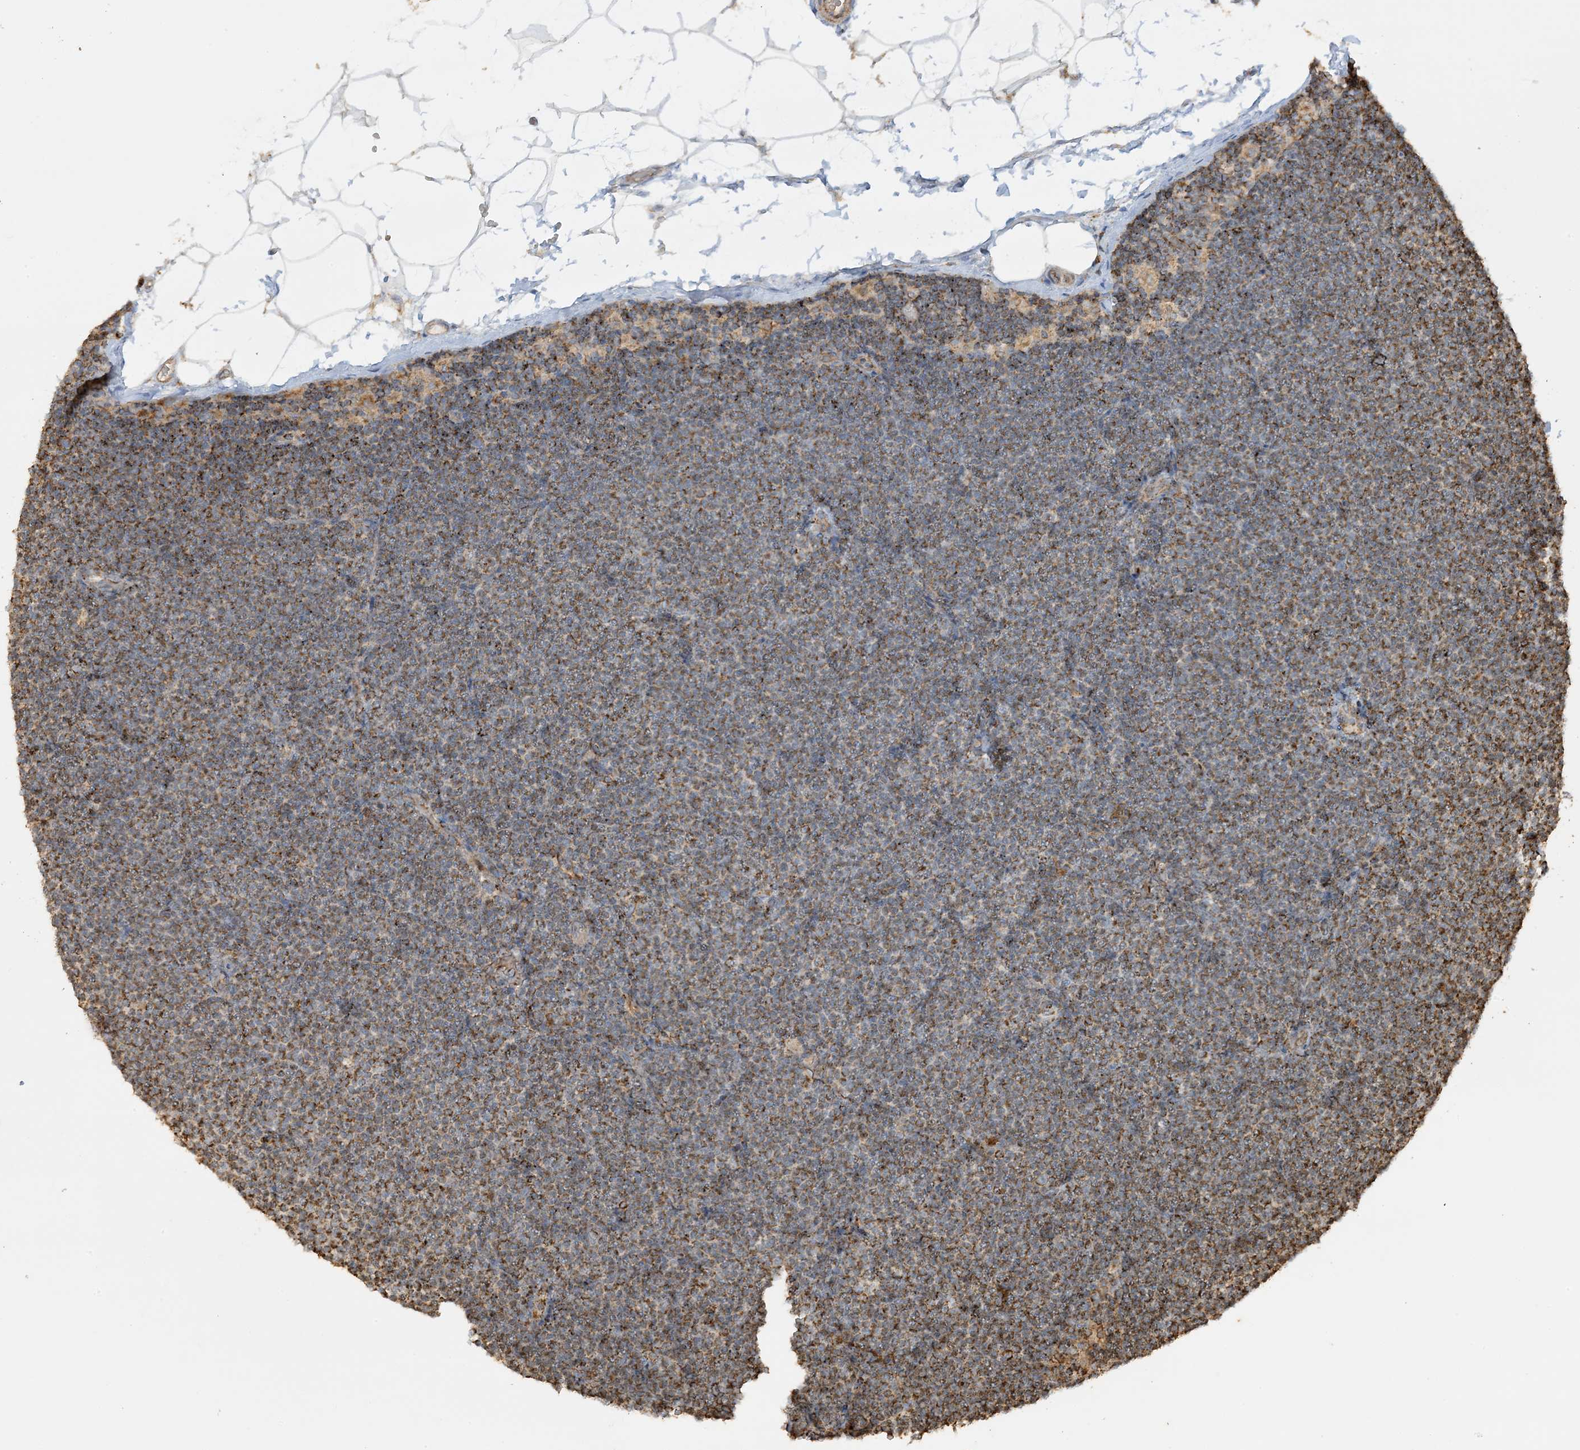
{"staining": {"intensity": "moderate", "quantity": ">75%", "location": "cytoplasmic/membranous"}, "tissue": "lymphoma", "cell_type": "Tumor cells", "image_type": "cancer", "snomed": [{"axis": "morphology", "description": "Malignant lymphoma, non-Hodgkin's type, Low grade"}, {"axis": "topography", "description": "Lymph node"}], "caption": "Immunohistochemical staining of lymphoma demonstrates medium levels of moderate cytoplasmic/membranous protein expression in about >75% of tumor cells.", "gene": "AGA", "patient": {"sex": "female", "age": 53}}